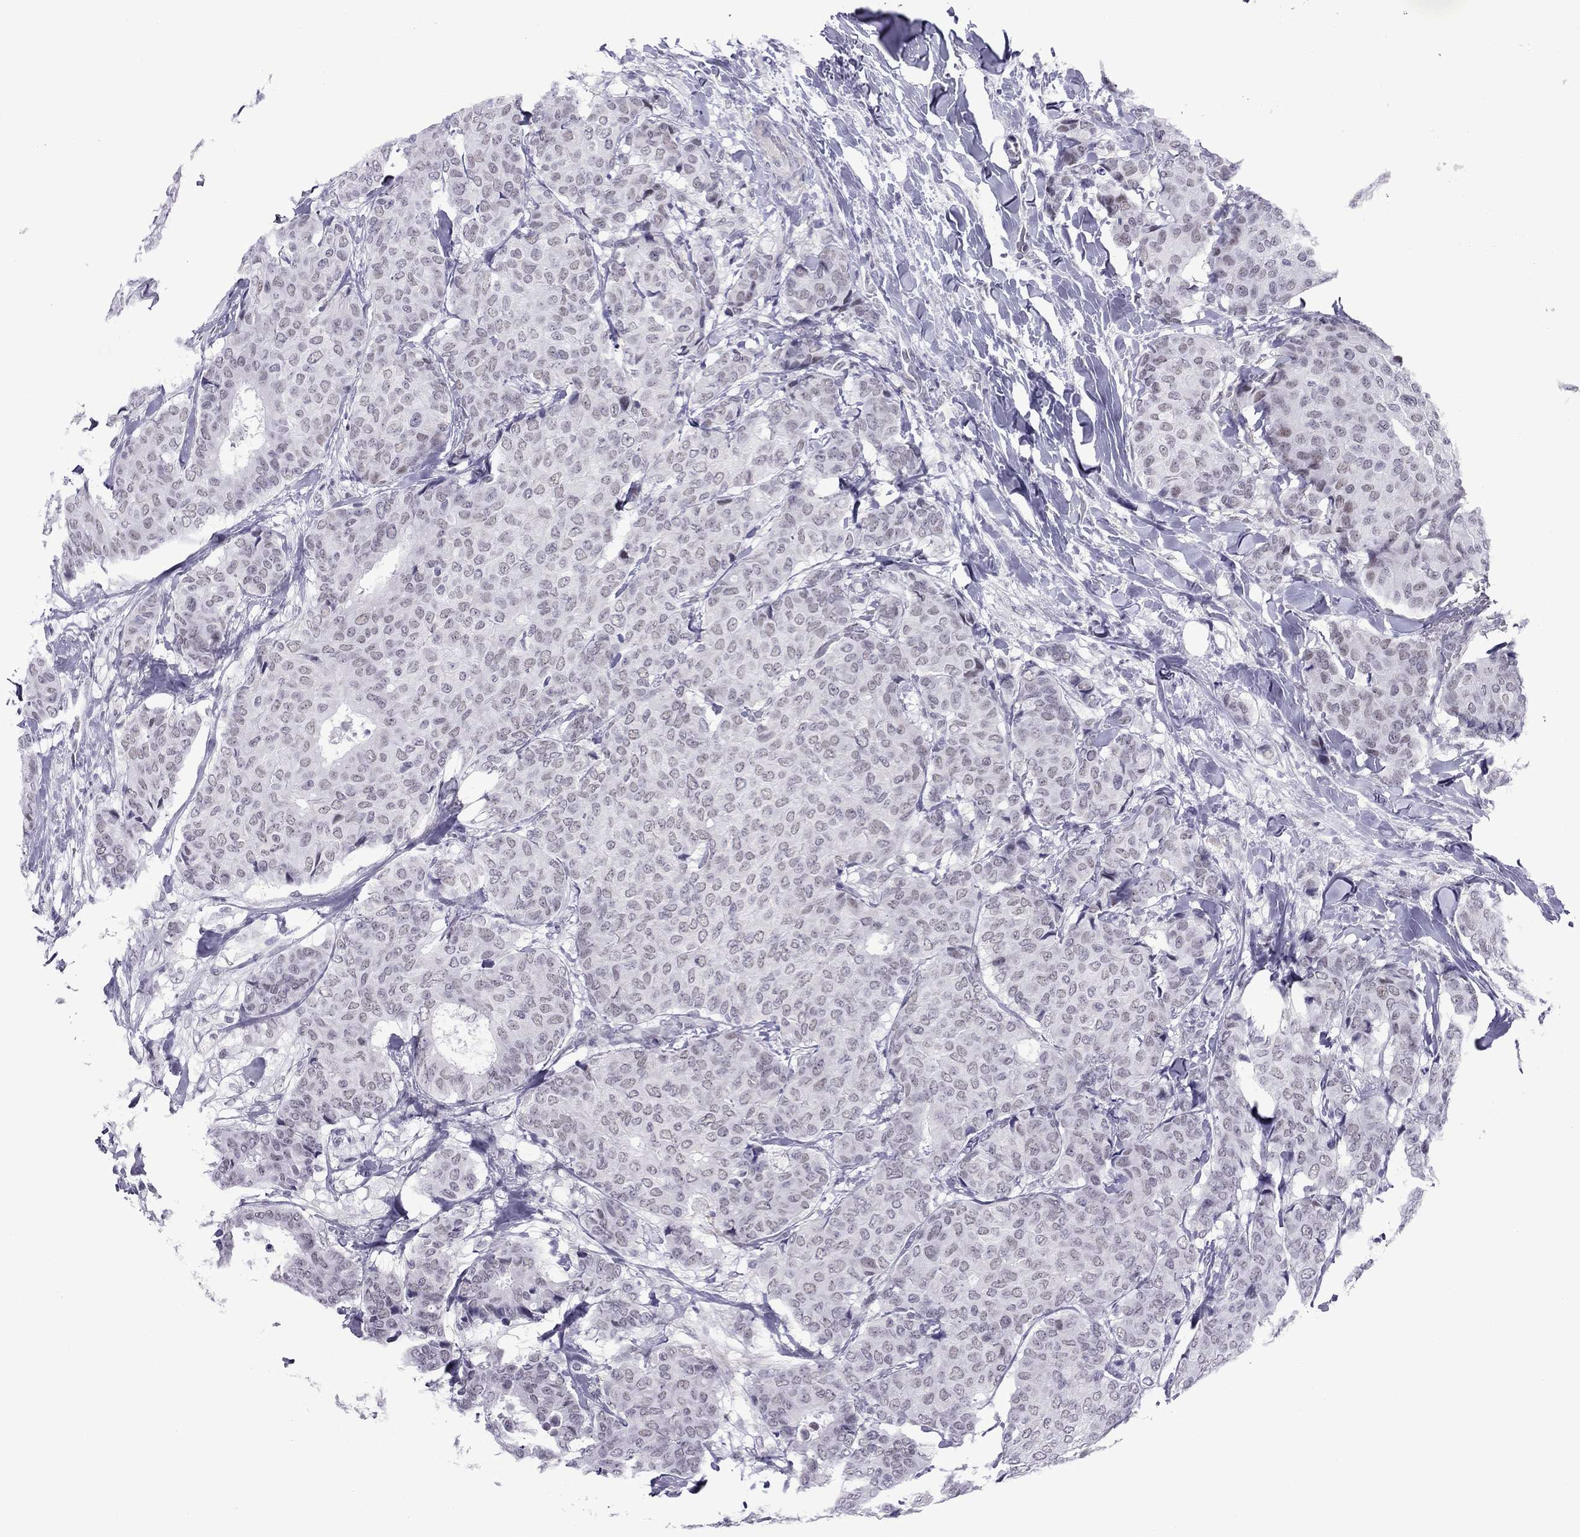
{"staining": {"intensity": "negative", "quantity": "none", "location": "none"}, "tissue": "breast cancer", "cell_type": "Tumor cells", "image_type": "cancer", "snomed": [{"axis": "morphology", "description": "Duct carcinoma"}, {"axis": "topography", "description": "Breast"}], "caption": "Tumor cells show no significant positivity in breast cancer.", "gene": "ZNF646", "patient": {"sex": "female", "age": 75}}